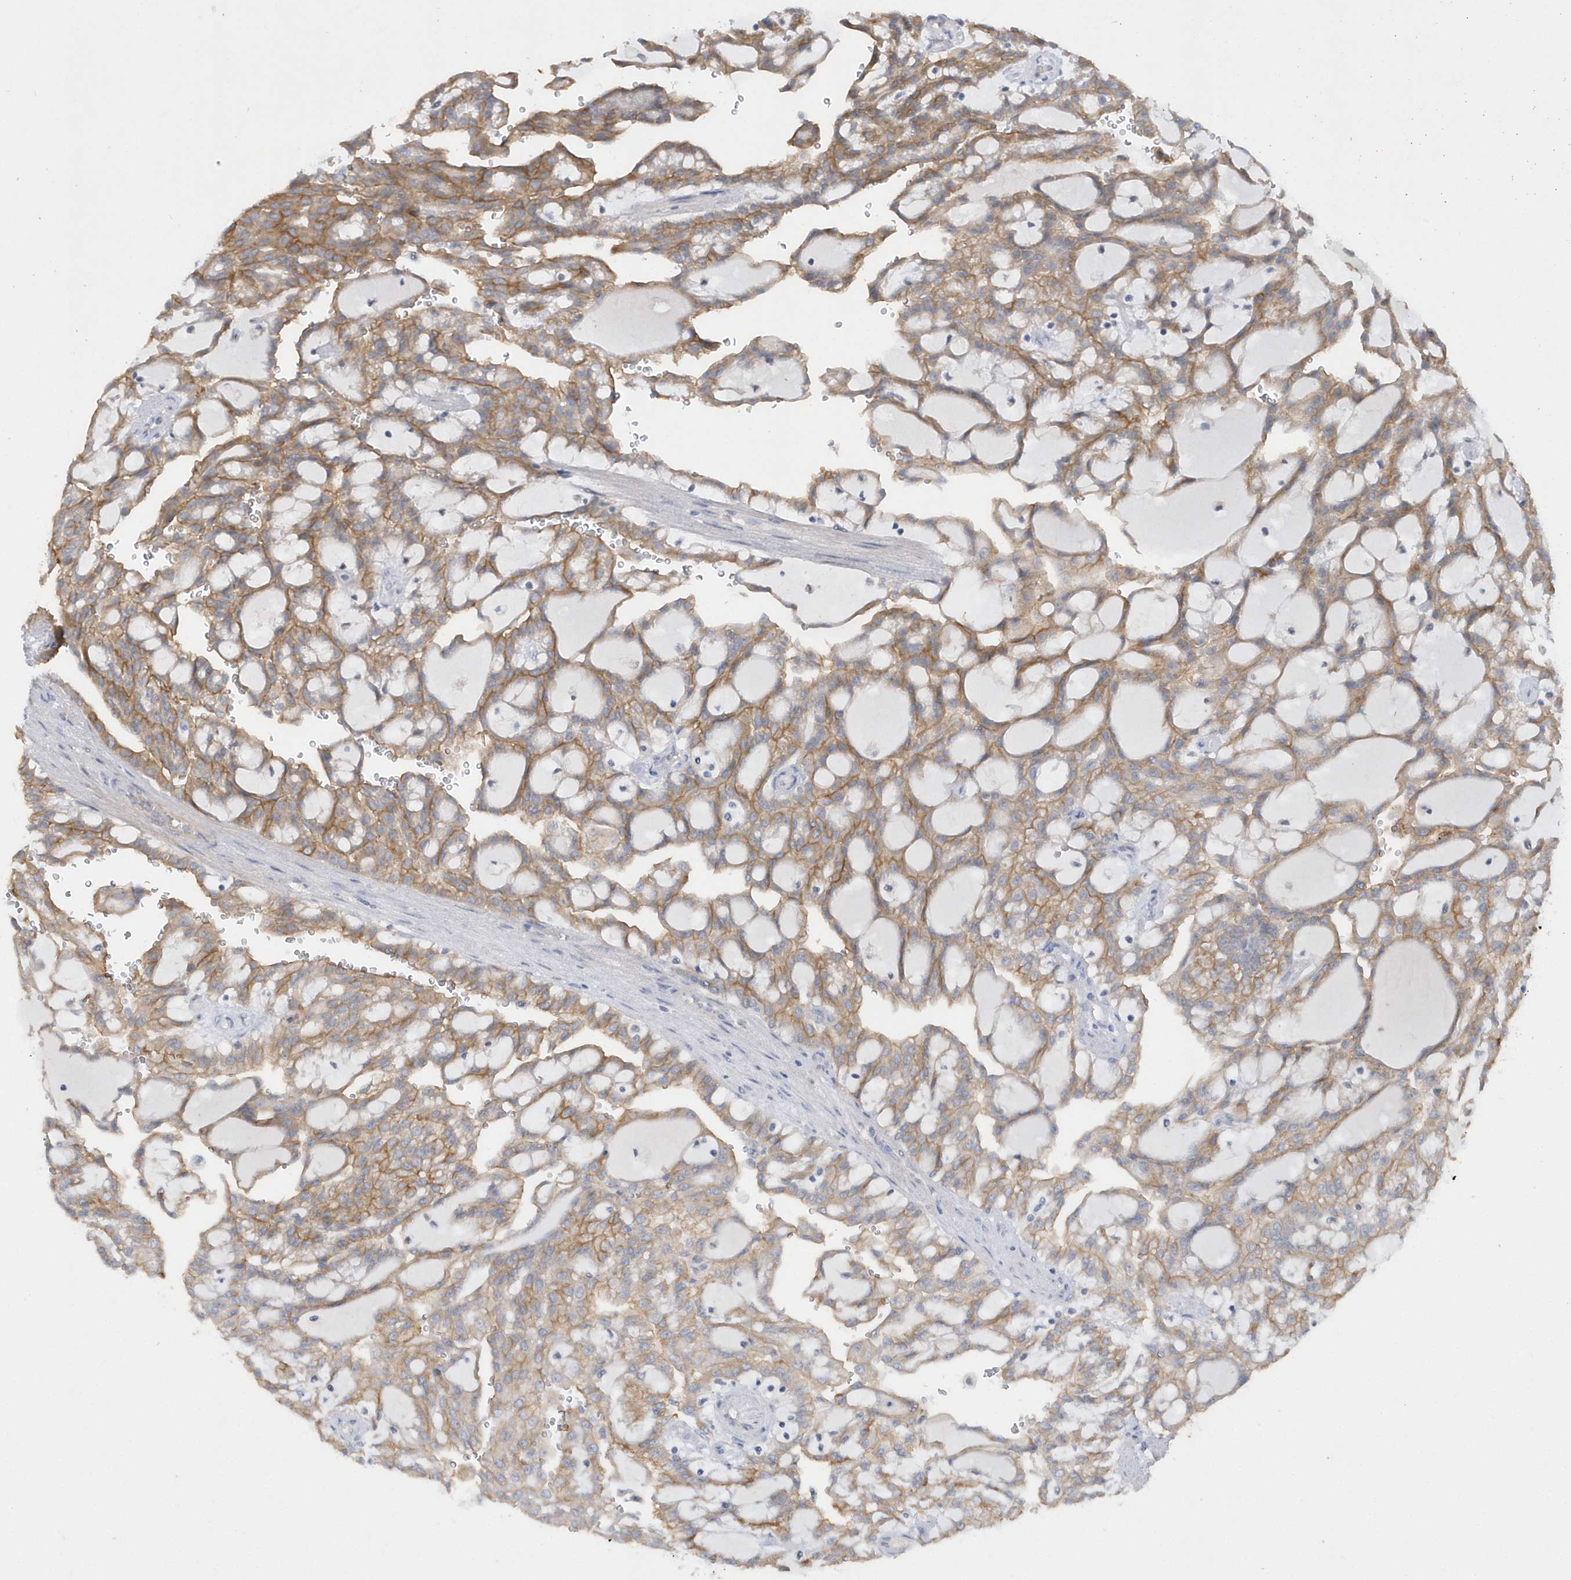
{"staining": {"intensity": "moderate", "quantity": ">75%", "location": "cytoplasmic/membranous"}, "tissue": "renal cancer", "cell_type": "Tumor cells", "image_type": "cancer", "snomed": [{"axis": "morphology", "description": "Adenocarcinoma, NOS"}, {"axis": "topography", "description": "Kidney"}], "caption": "Immunohistochemistry of renal cancer reveals medium levels of moderate cytoplasmic/membranous positivity in about >75% of tumor cells. Using DAB (brown) and hematoxylin (blue) stains, captured at high magnification using brightfield microscopy.", "gene": "RPE", "patient": {"sex": "male", "age": 63}}